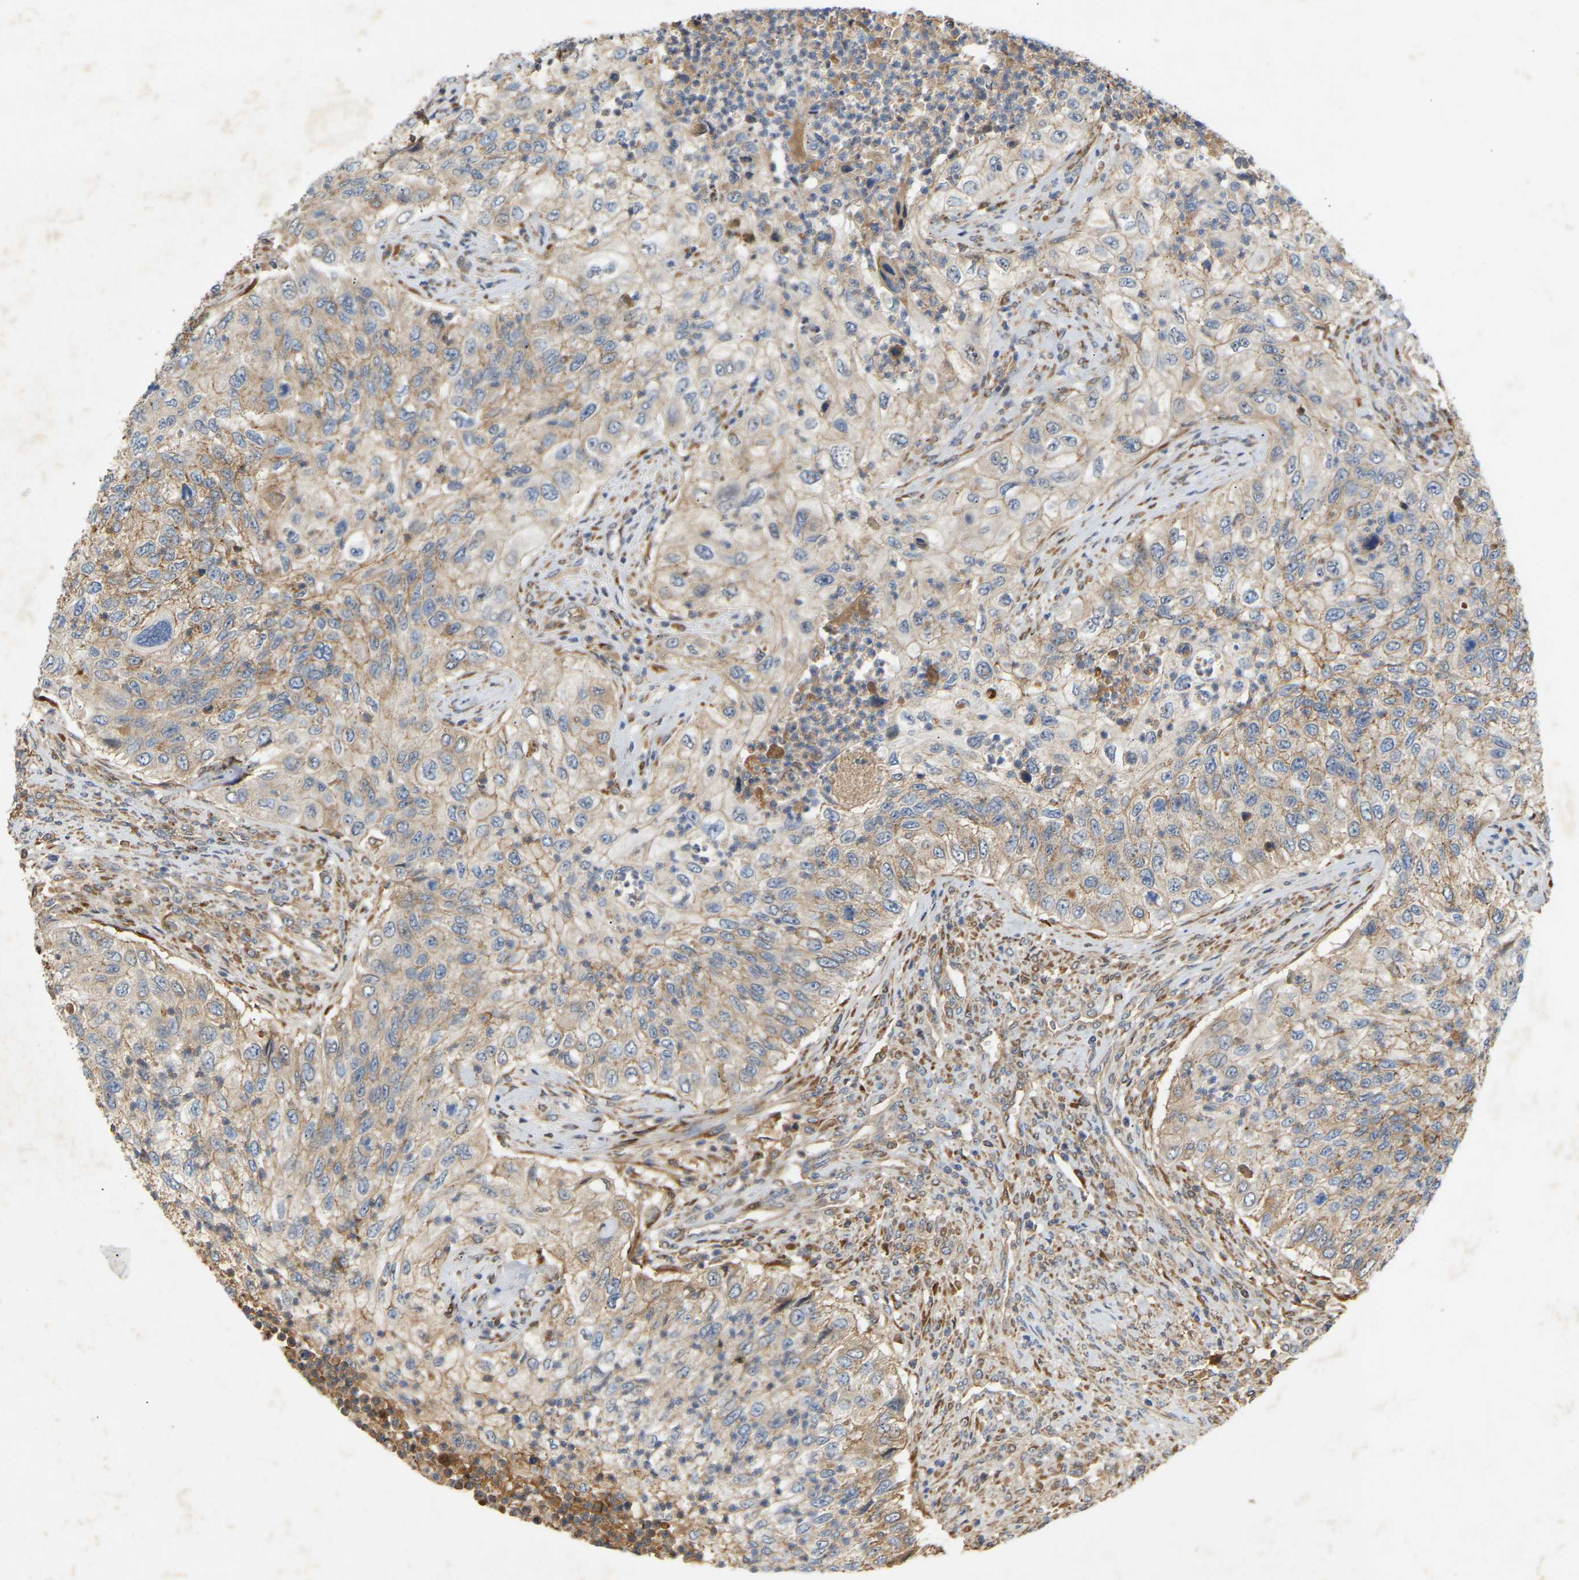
{"staining": {"intensity": "negative", "quantity": "none", "location": "none"}, "tissue": "urothelial cancer", "cell_type": "Tumor cells", "image_type": "cancer", "snomed": [{"axis": "morphology", "description": "Urothelial carcinoma, High grade"}, {"axis": "topography", "description": "Urinary bladder"}], "caption": "Tumor cells show no significant positivity in urothelial cancer.", "gene": "PTCD1", "patient": {"sex": "female", "age": 60}}